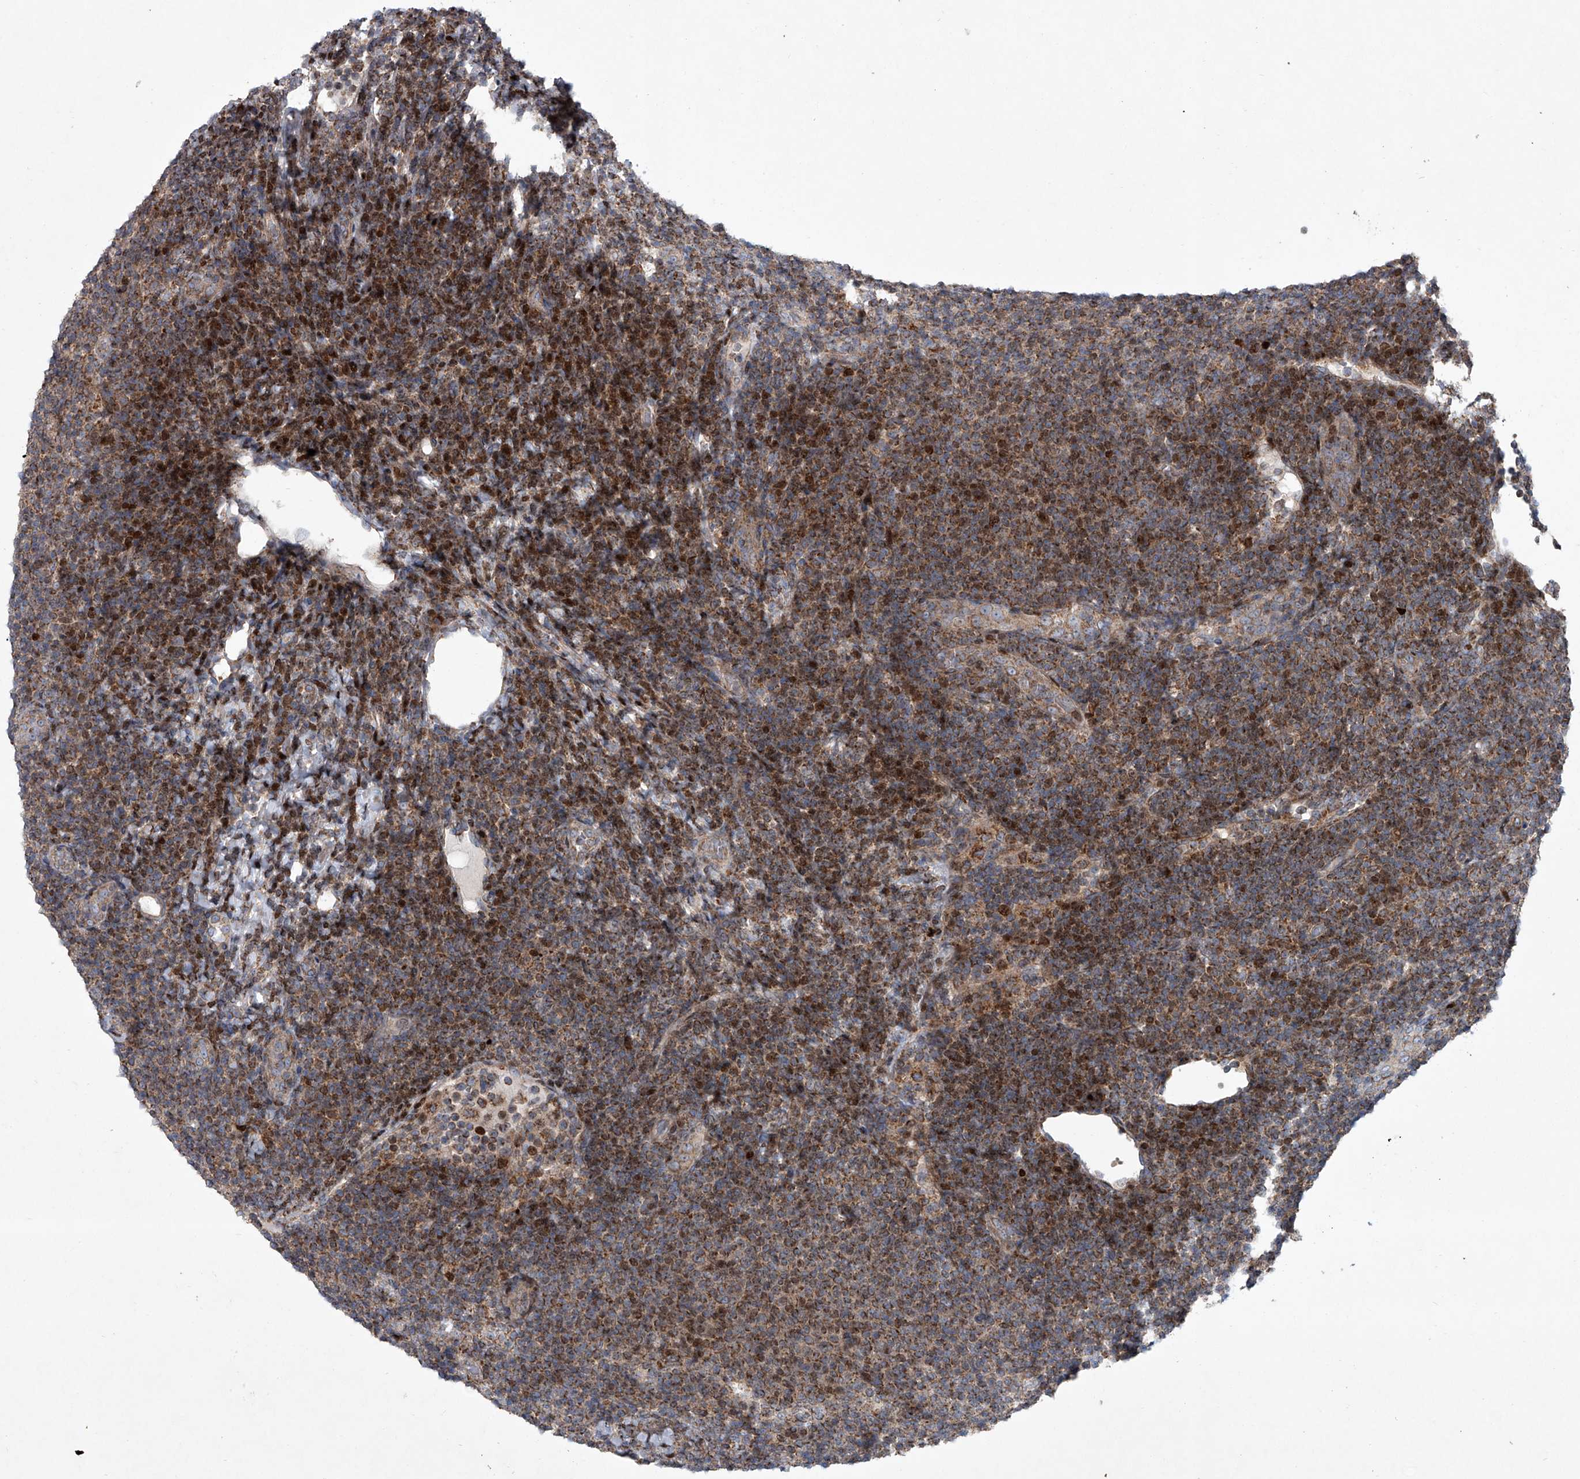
{"staining": {"intensity": "moderate", "quantity": ">75%", "location": "cytoplasmic/membranous,nuclear"}, "tissue": "lymphoma", "cell_type": "Tumor cells", "image_type": "cancer", "snomed": [{"axis": "morphology", "description": "Malignant lymphoma, non-Hodgkin's type, Low grade"}, {"axis": "topography", "description": "Lymph node"}], "caption": "Lymphoma stained with DAB (3,3'-diaminobenzidine) immunohistochemistry exhibits medium levels of moderate cytoplasmic/membranous and nuclear positivity in approximately >75% of tumor cells.", "gene": "STRADA", "patient": {"sex": "male", "age": 66}}